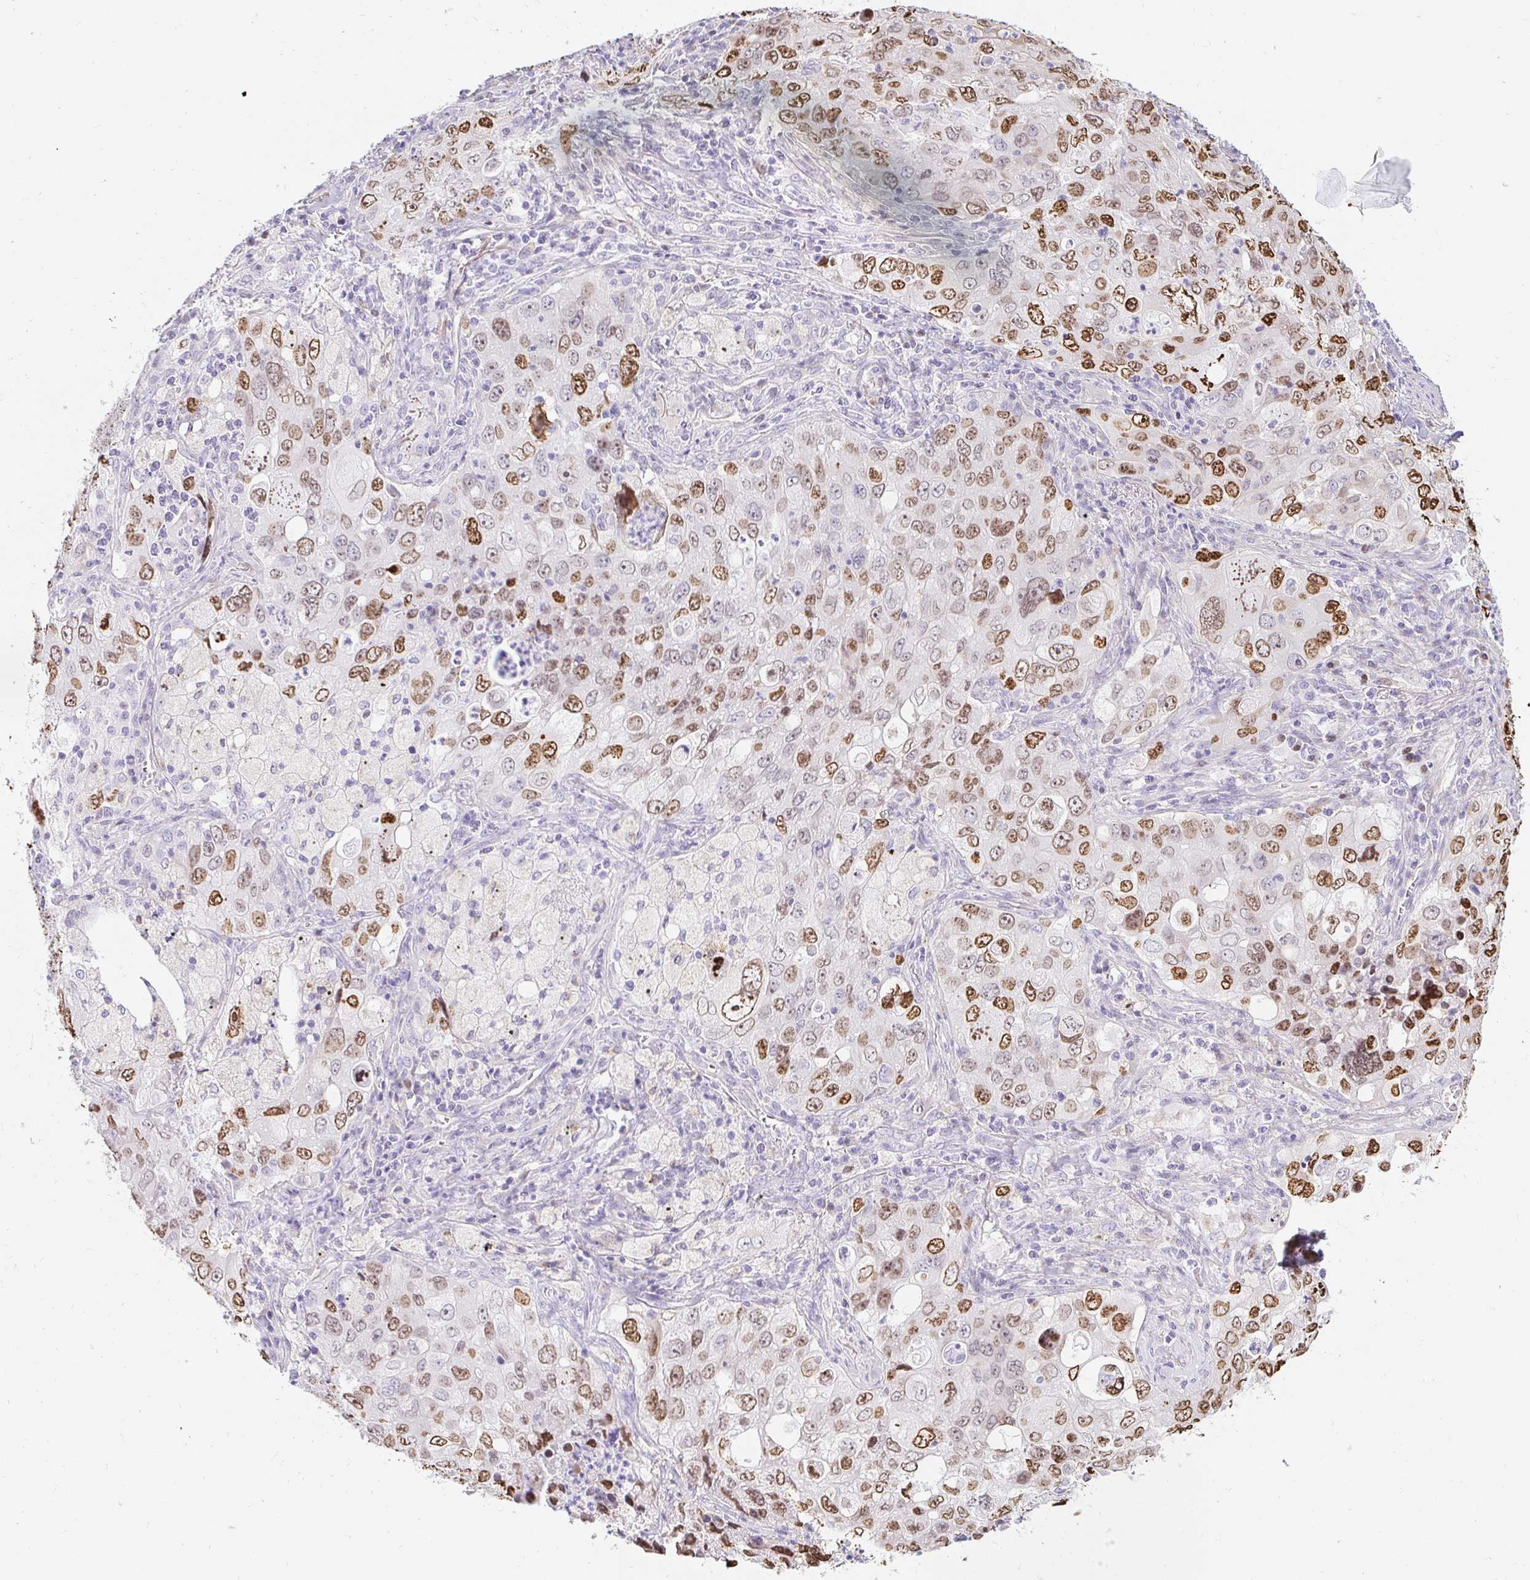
{"staining": {"intensity": "moderate", "quantity": ">75%", "location": "nuclear"}, "tissue": "lung cancer", "cell_type": "Tumor cells", "image_type": "cancer", "snomed": [{"axis": "morphology", "description": "Adenocarcinoma, NOS"}, {"axis": "morphology", "description": "Adenocarcinoma, metastatic, NOS"}, {"axis": "topography", "description": "Lymph node"}, {"axis": "topography", "description": "Lung"}], "caption": "This photomicrograph reveals immunohistochemistry staining of lung cancer, with medium moderate nuclear staining in approximately >75% of tumor cells.", "gene": "CAPSL", "patient": {"sex": "female", "age": 42}}